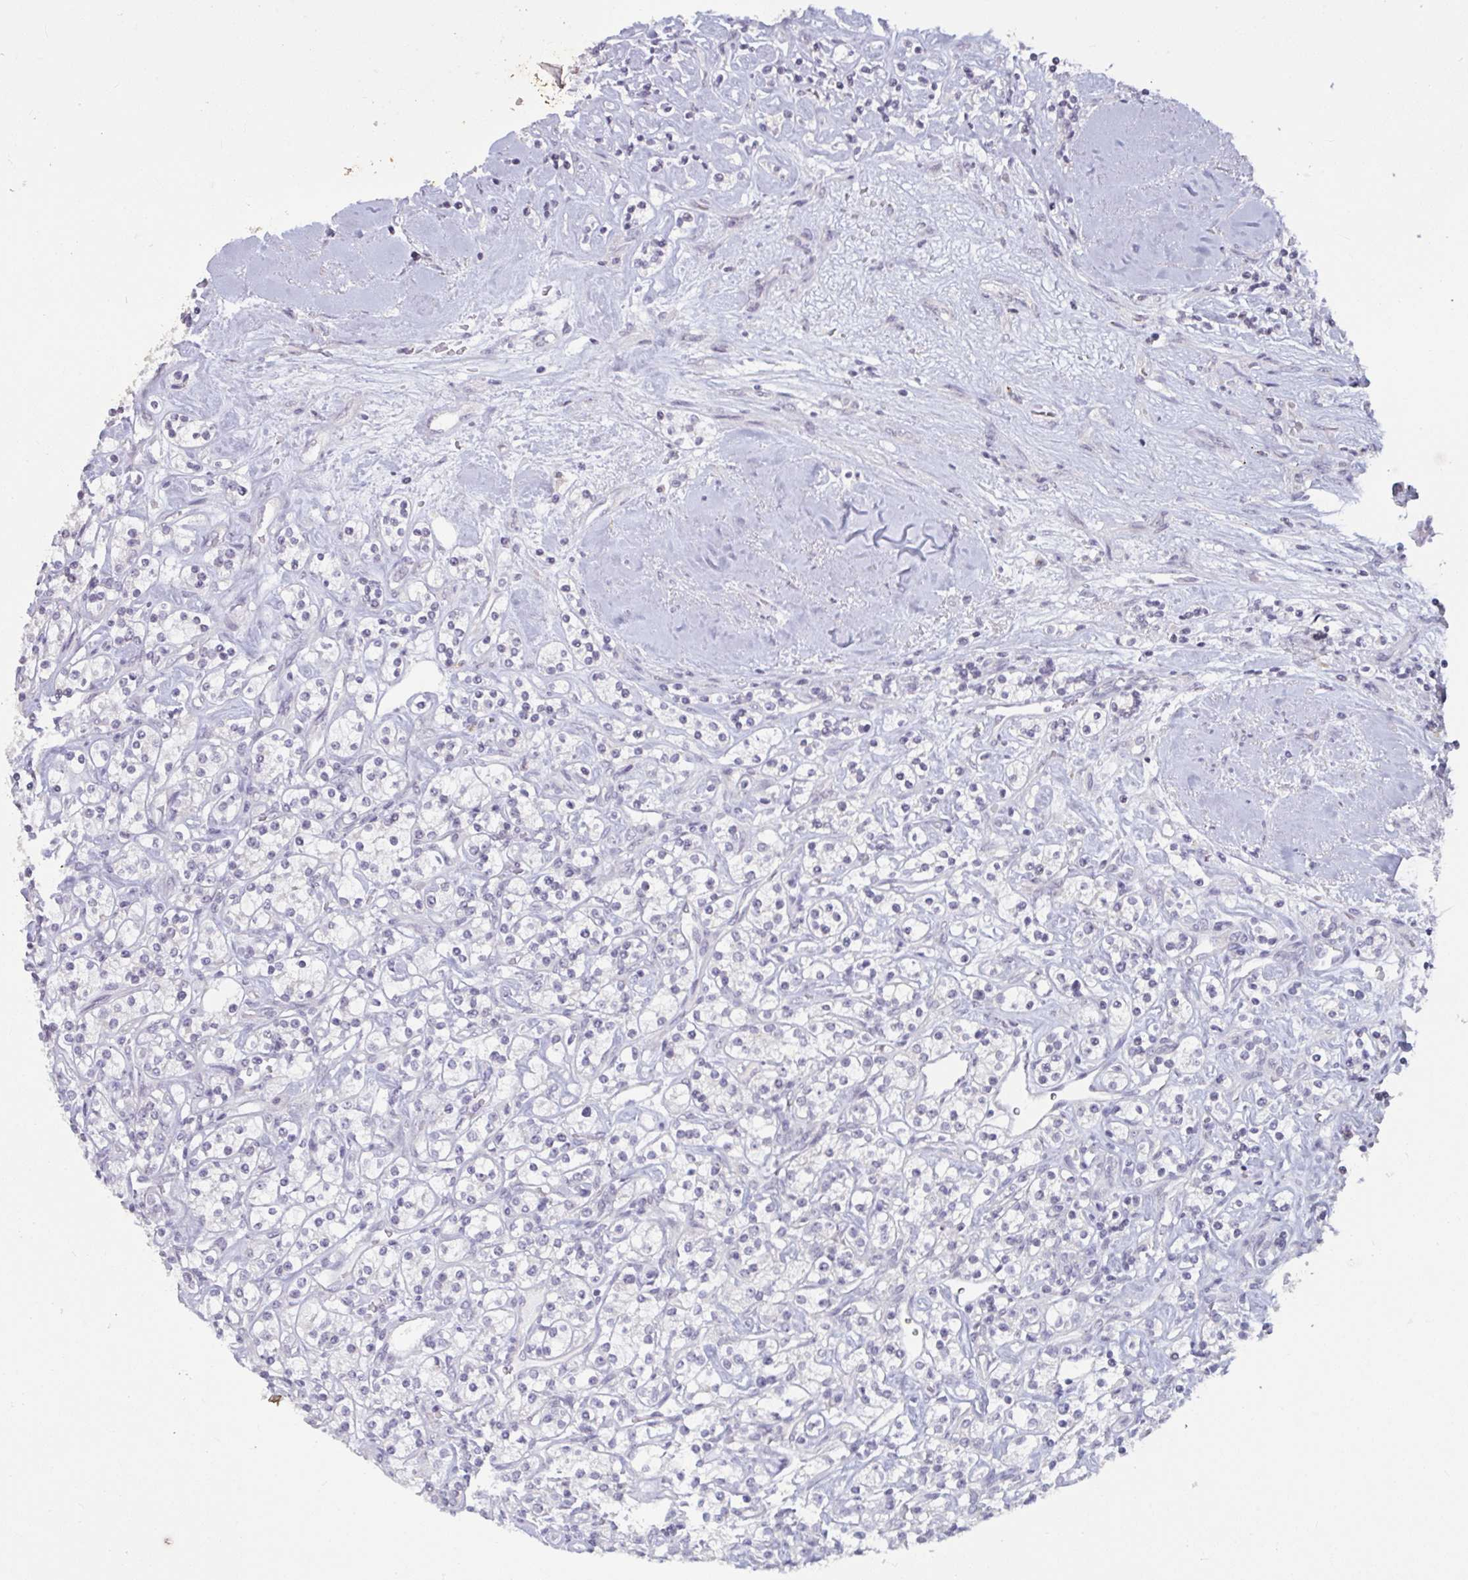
{"staining": {"intensity": "negative", "quantity": "none", "location": "none"}, "tissue": "renal cancer", "cell_type": "Tumor cells", "image_type": "cancer", "snomed": [{"axis": "morphology", "description": "Adenocarcinoma, NOS"}, {"axis": "topography", "description": "Kidney"}], "caption": "A histopathology image of human renal adenocarcinoma is negative for staining in tumor cells.", "gene": "TBC1D4", "patient": {"sex": "male", "age": 77}}